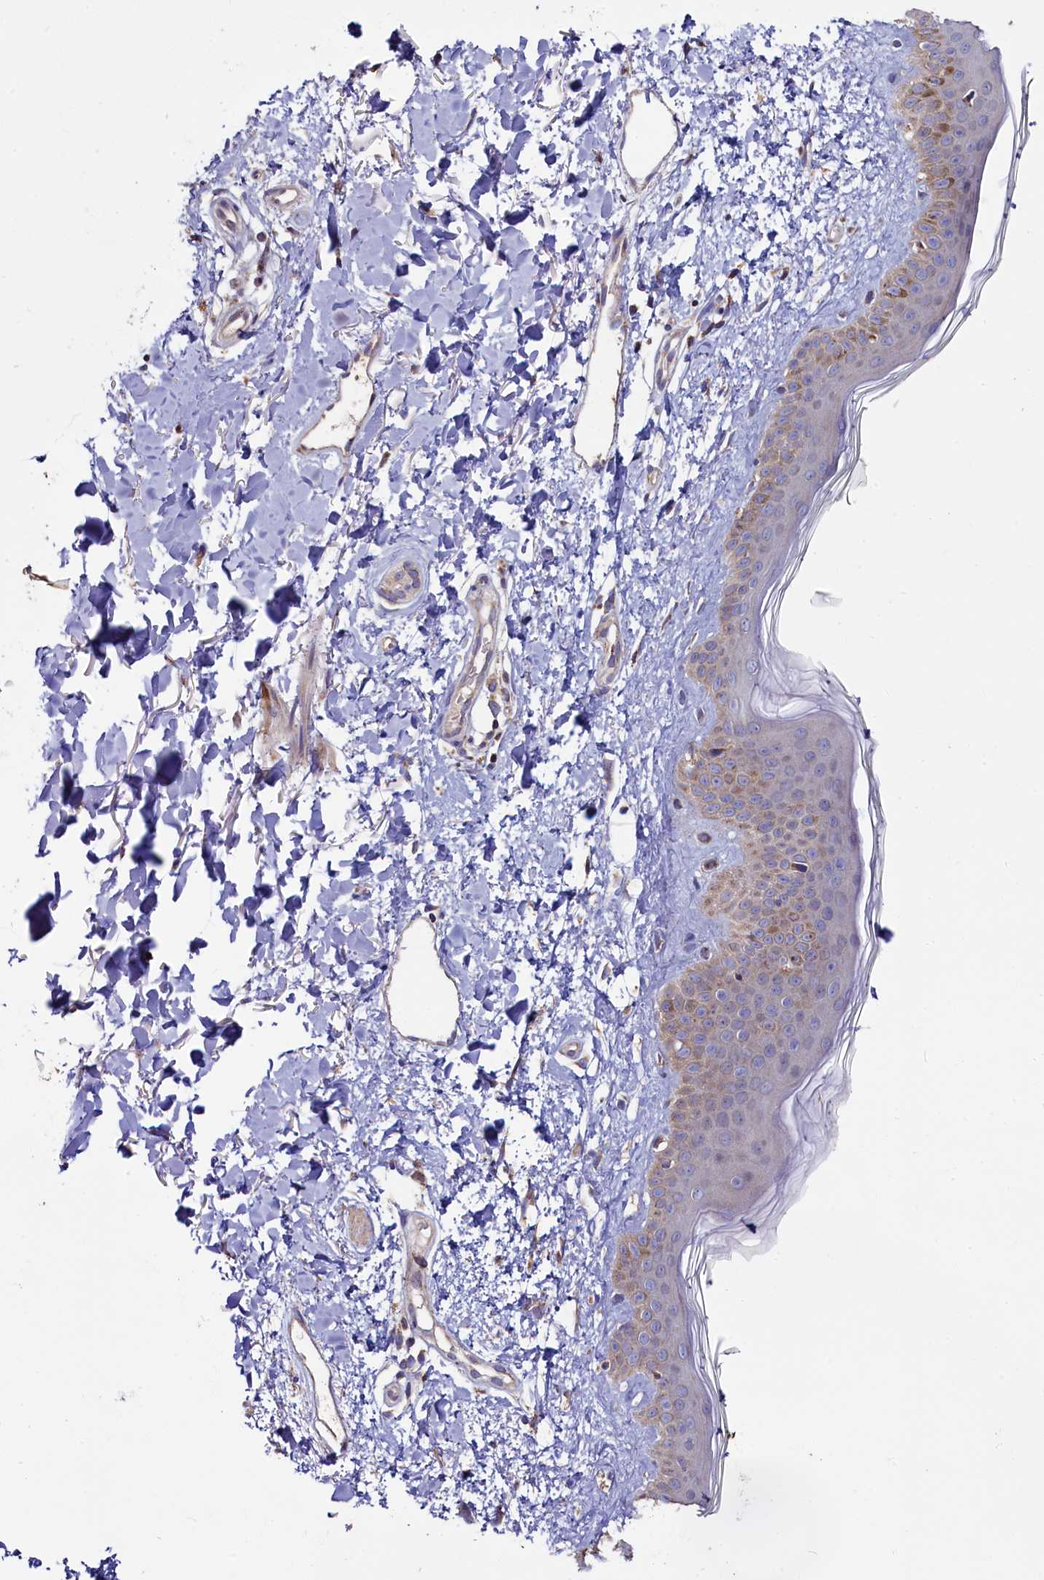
{"staining": {"intensity": "moderate", "quantity": "25%-75%", "location": "cytoplasmic/membranous"}, "tissue": "skin", "cell_type": "Fibroblasts", "image_type": "normal", "snomed": [{"axis": "morphology", "description": "Normal tissue, NOS"}, {"axis": "topography", "description": "Skin"}], "caption": "Fibroblasts display moderate cytoplasmic/membranous expression in approximately 25%-75% of cells in benign skin. (brown staining indicates protein expression, while blue staining denotes nuclei).", "gene": "ZSWIM1", "patient": {"sex": "female", "age": 58}}